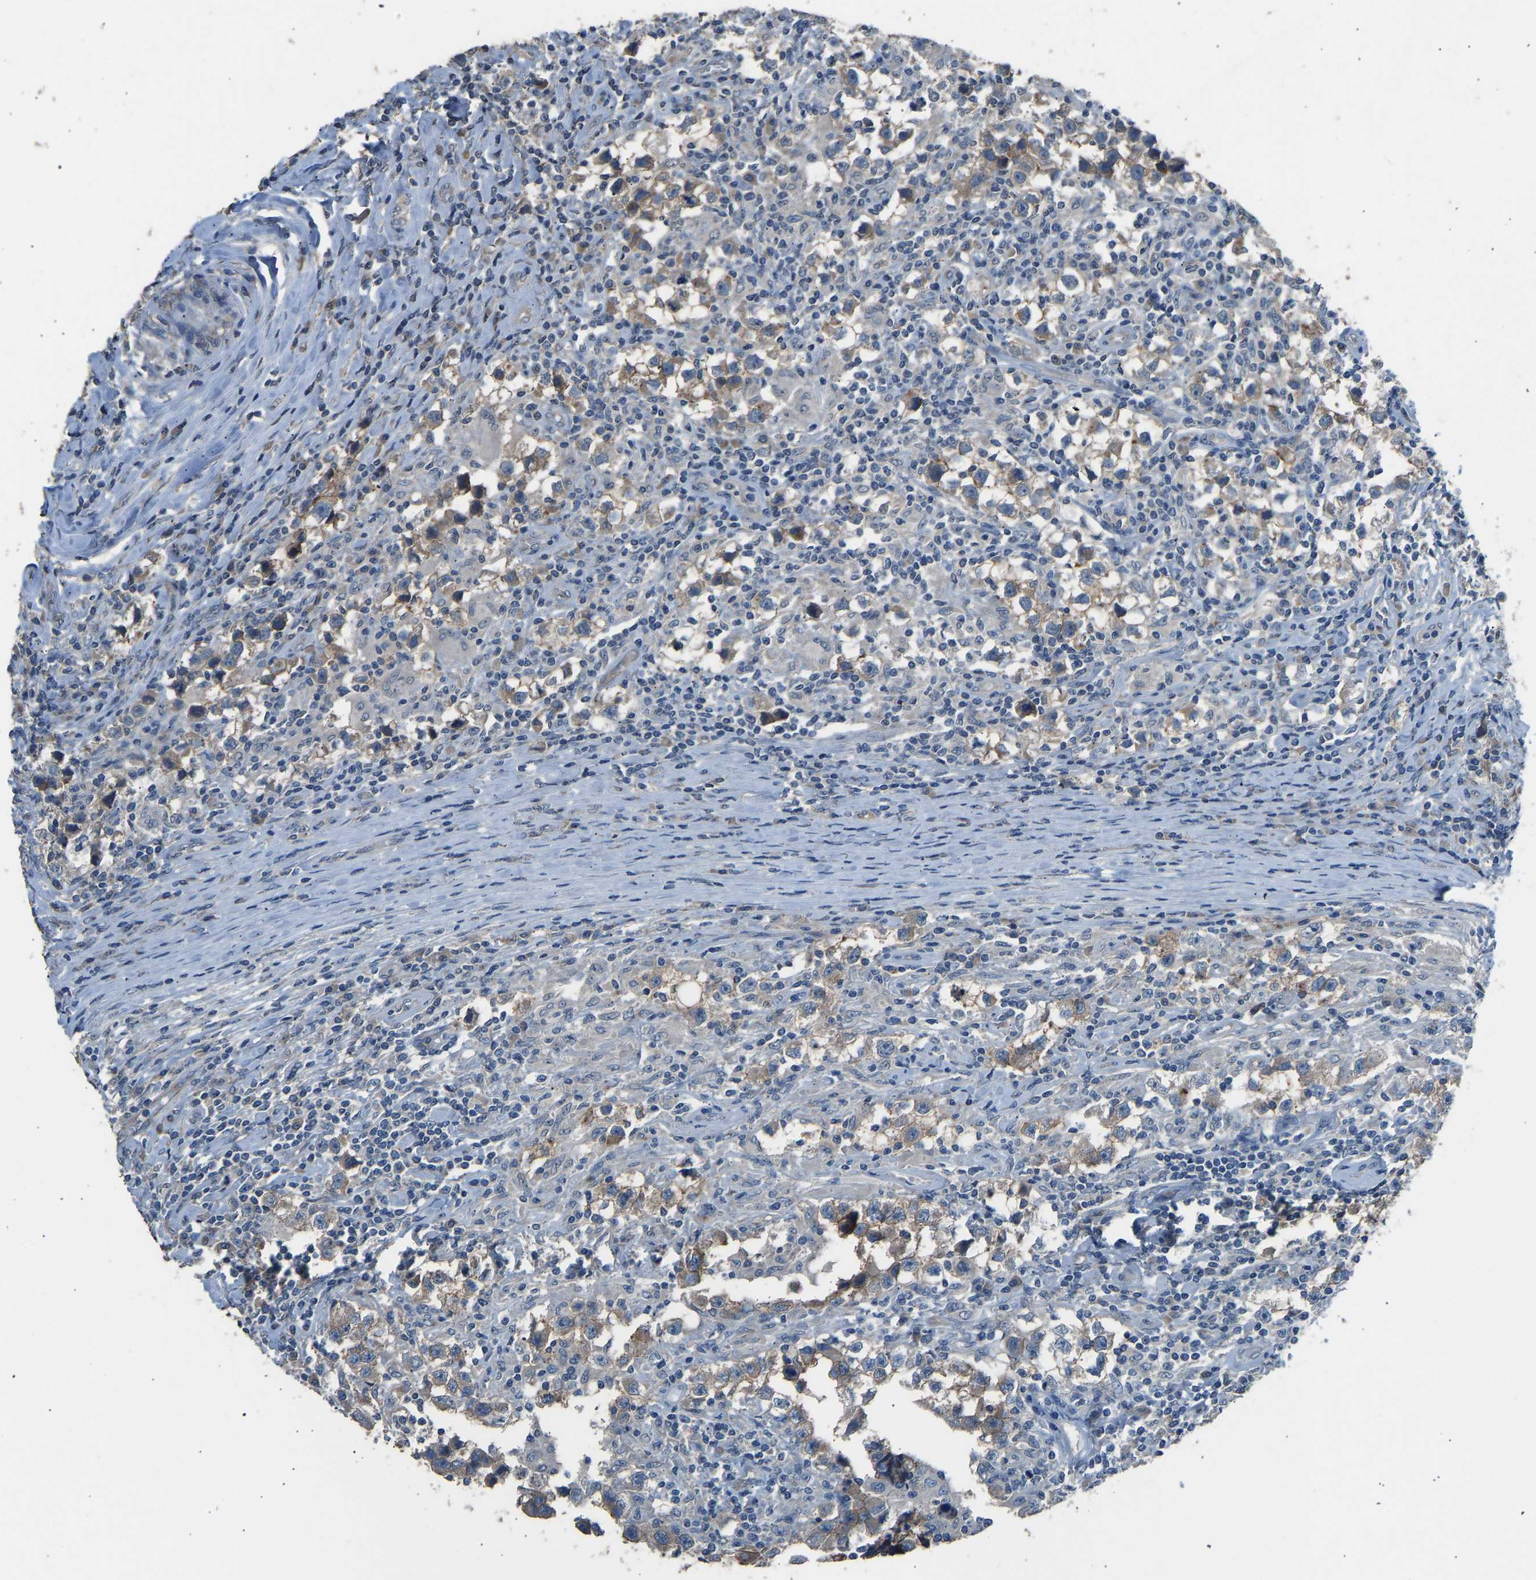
{"staining": {"intensity": "weak", "quantity": ">75%", "location": "cytoplasmic/membranous"}, "tissue": "testis cancer", "cell_type": "Tumor cells", "image_type": "cancer", "snomed": [{"axis": "morphology", "description": "Carcinoma, Embryonal, NOS"}, {"axis": "topography", "description": "Testis"}], "caption": "A low amount of weak cytoplasmic/membranous expression is identified in about >75% of tumor cells in testis cancer (embryonal carcinoma) tissue.", "gene": "SLC43A1", "patient": {"sex": "male", "age": 21}}